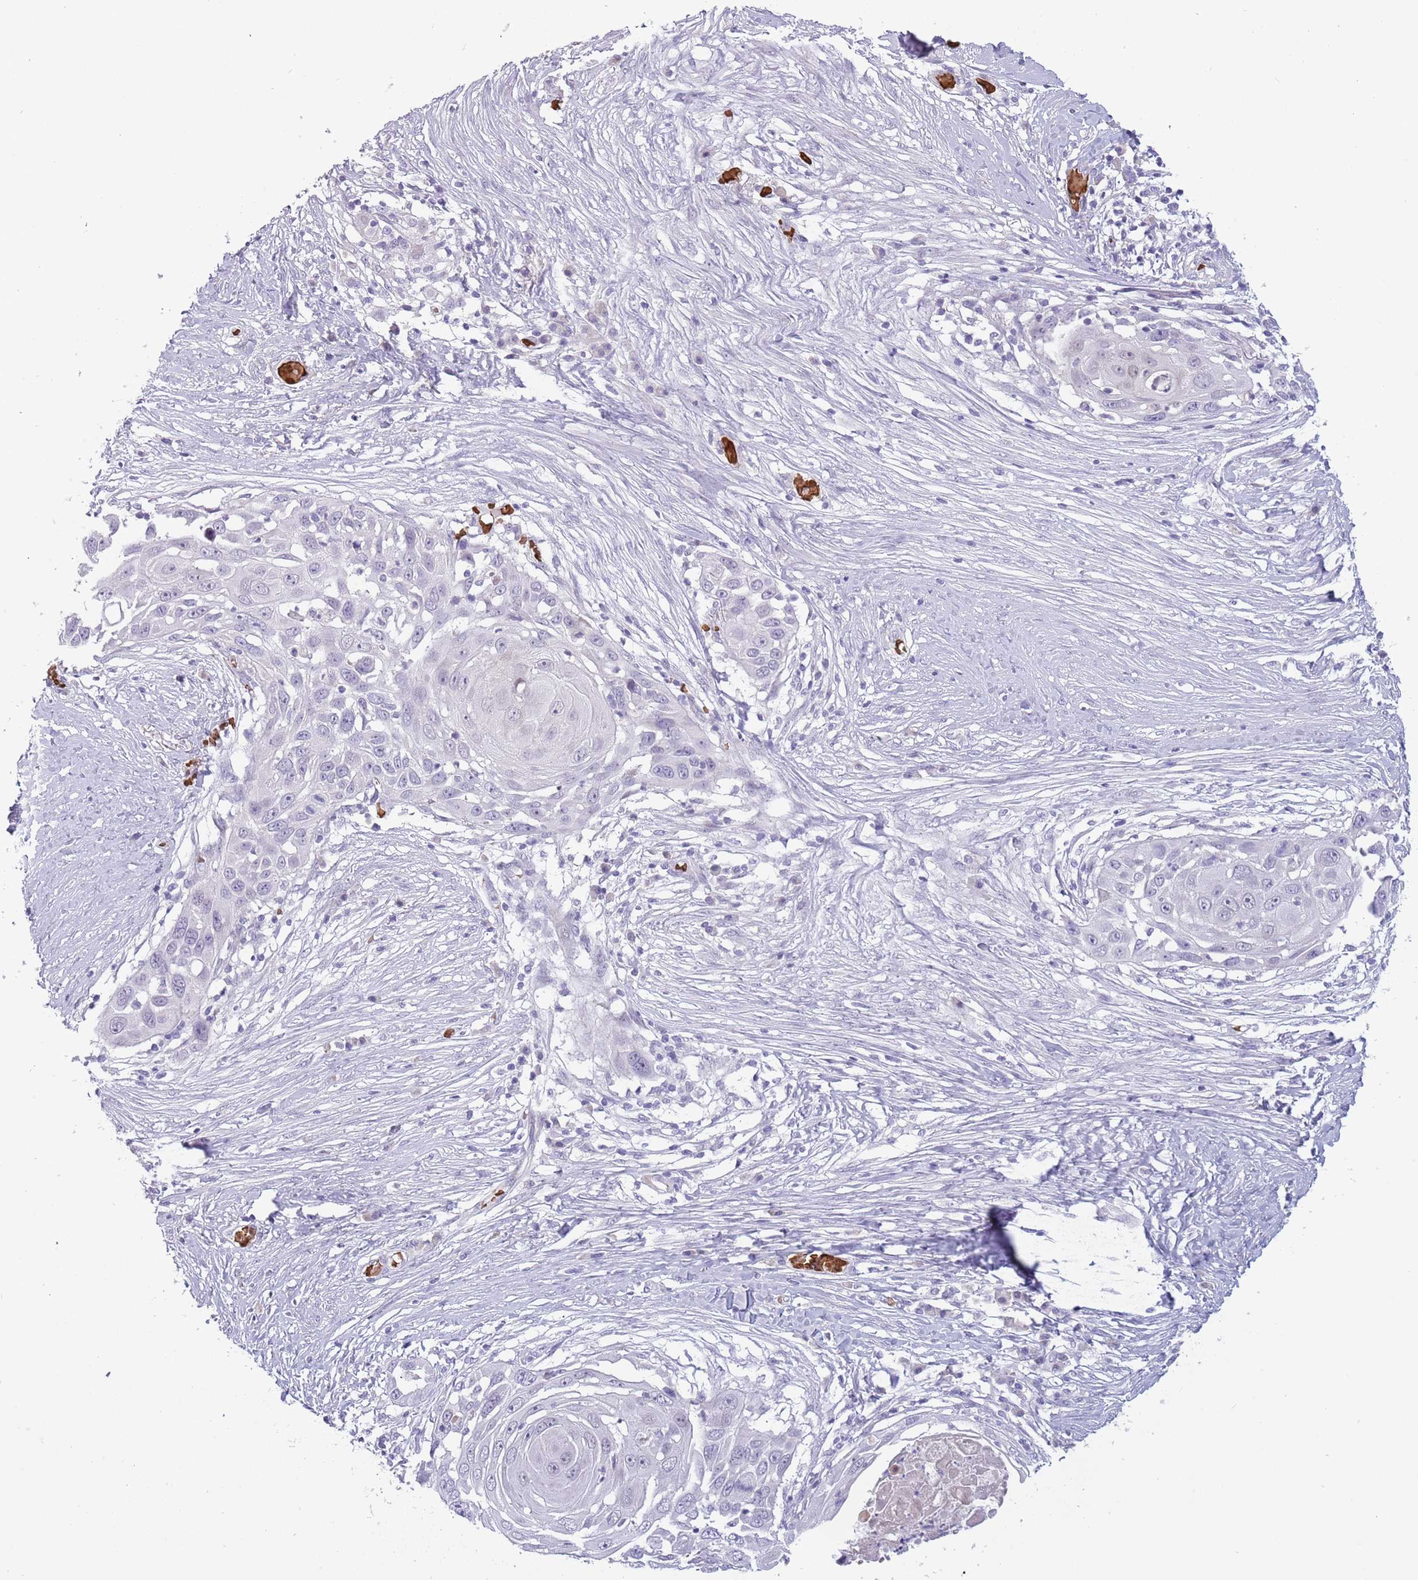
{"staining": {"intensity": "negative", "quantity": "none", "location": "none"}, "tissue": "skin cancer", "cell_type": "Tumor cells", "image_type": "cancer", "snomed": [{"axis": "morphology", "description": "Squamous cell carcinoma, NOS"}, {"axis": "topography", "description": "Skin"}], "caption": "The histopathology image exhibits no staining of tumor cells in skin cancer (squamous cell carcinoma).", "gene": "LYPD6B", "patient": {"sex": "female", "age": 44}}